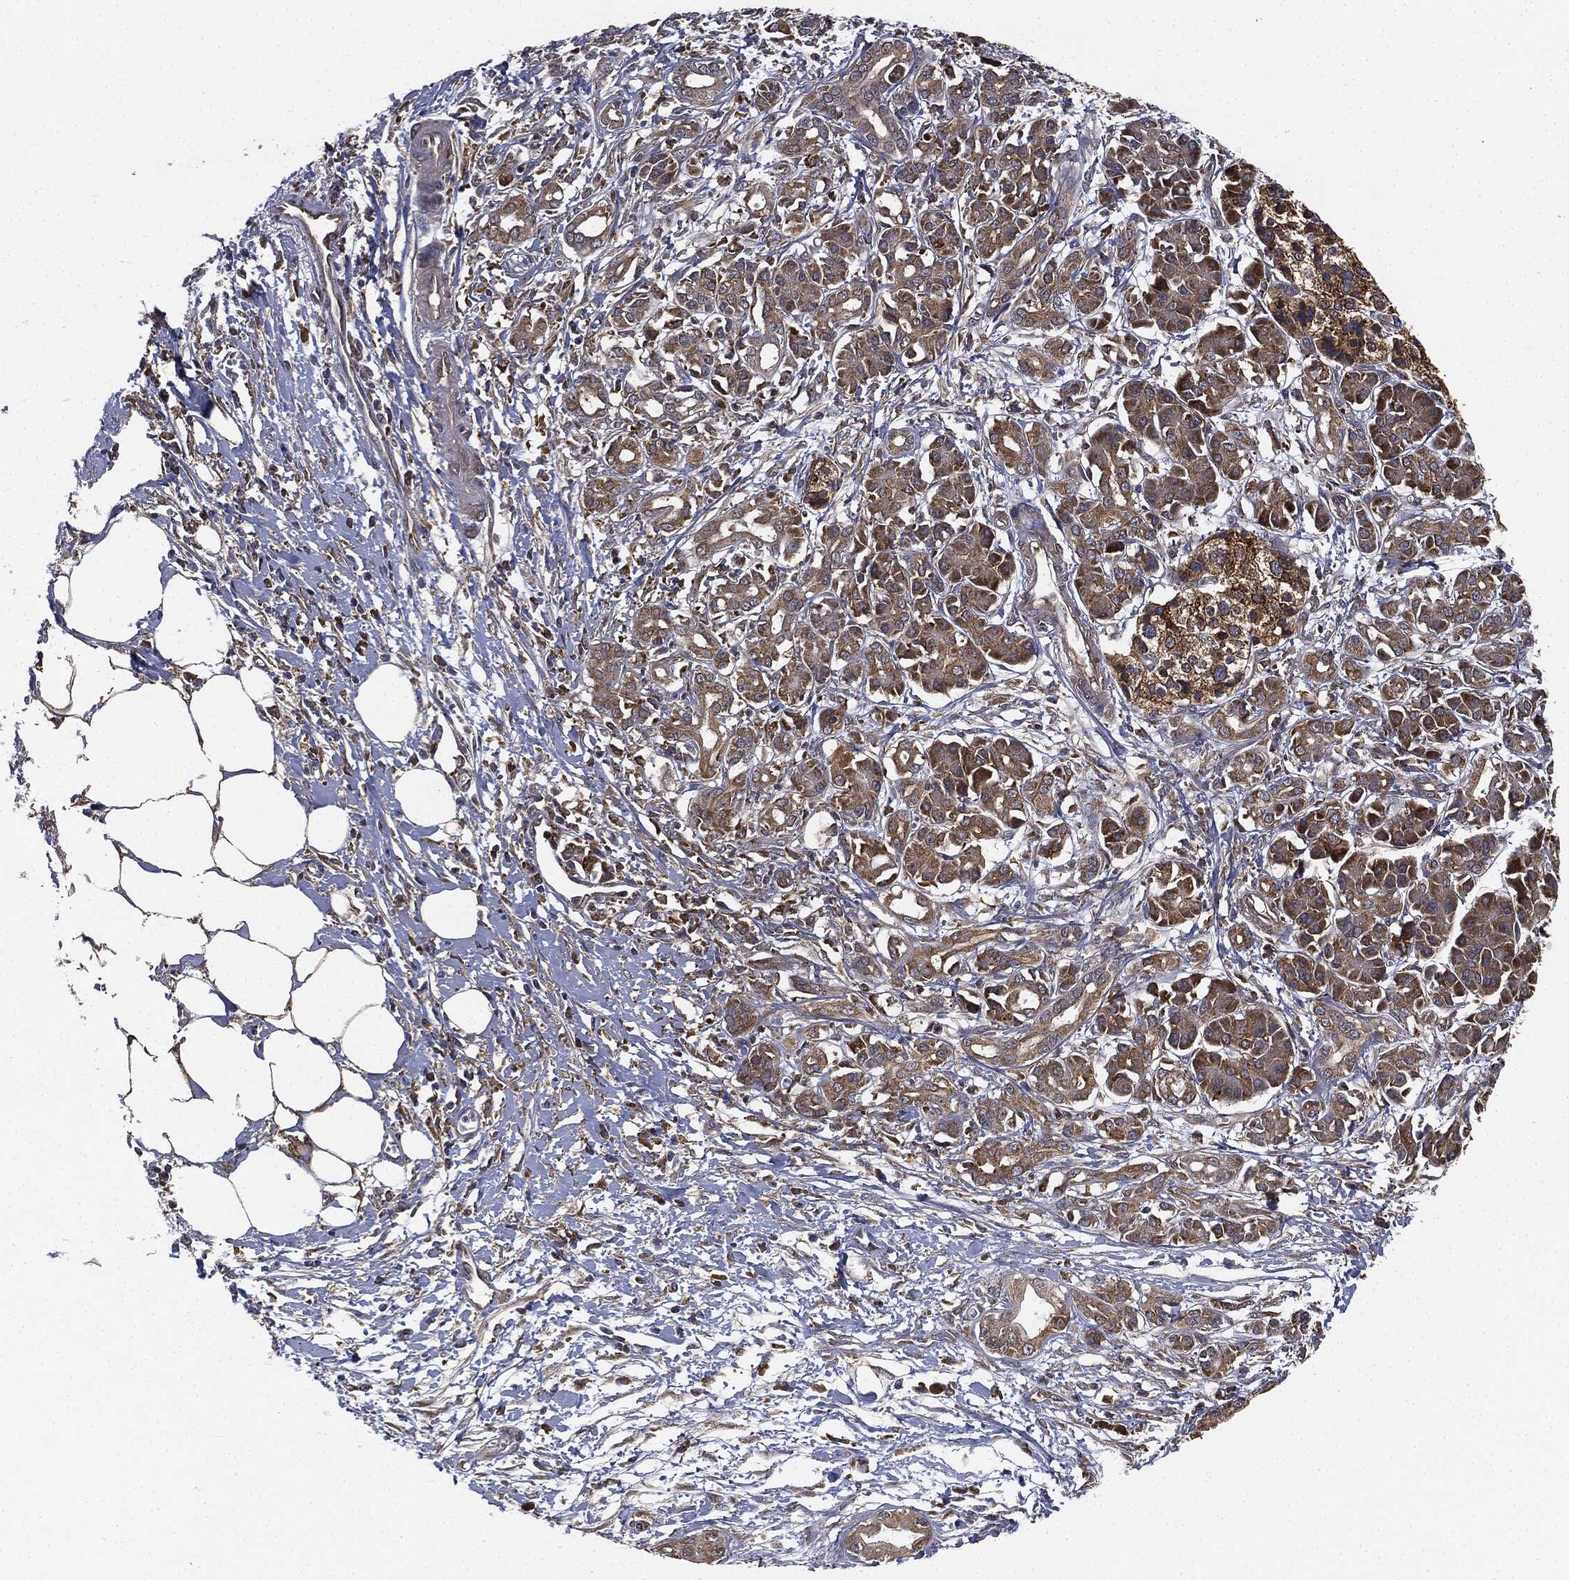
{"staining": {"intensity": "moderate", "quantity": ">75%", "location": "cytoplasmic/membranous"}, "tissue": "pancreatic cancer", "cell_type": "Tumor cells", "image_type": "cancer", "snomed": [{"axis": "morphology", "description": "Adenocarcinoma, NOS"}, {"axis": "topography", "description": "Pancreas"}], "caption": "A histopathology image showing moderate cytoplasmic/membranous staining in approximately >75% of tumor cells in pancreatic adenocarcinoma, as visualized by brown immunohistochemical staining.", "gene": "MIER2", "patient": {"sex": "male", "age": 72}}